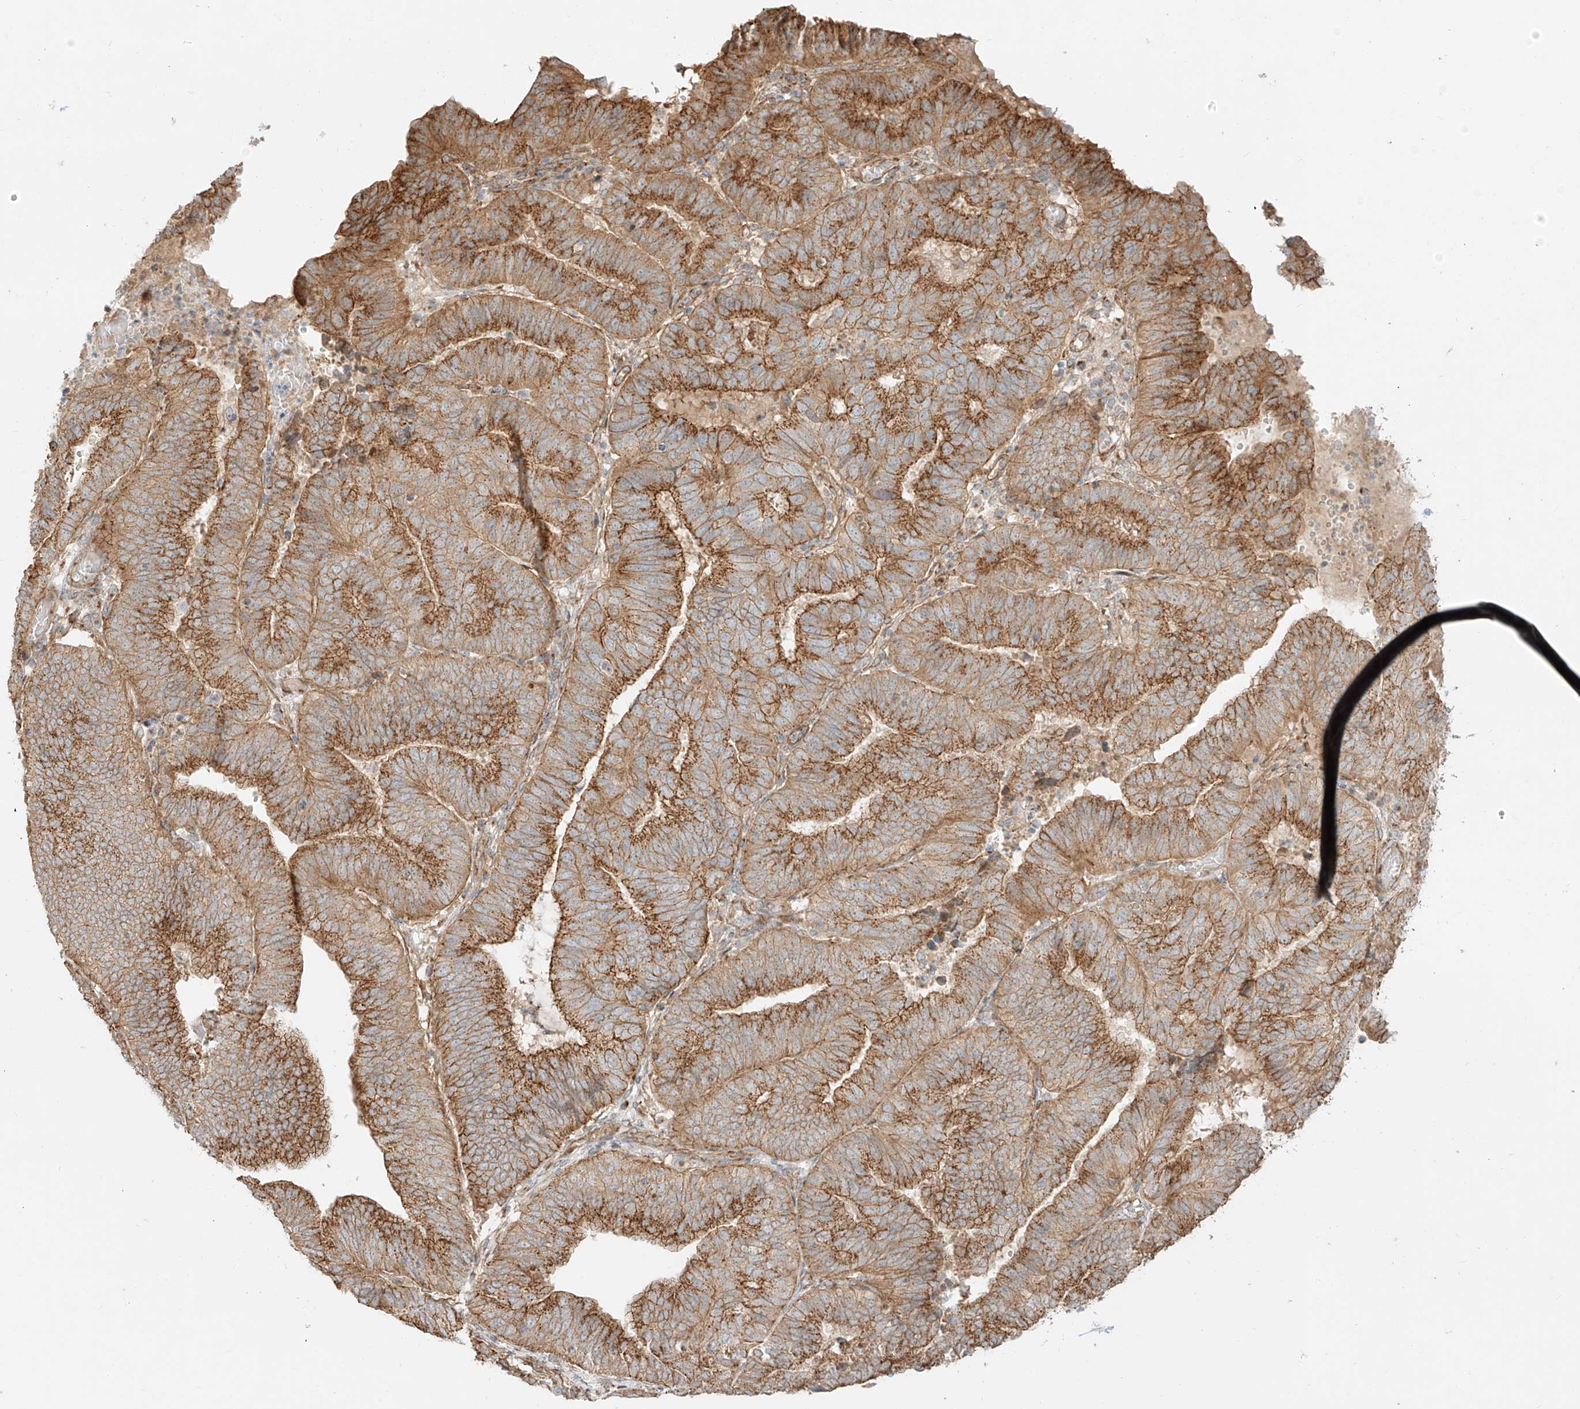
{"staining": {"intensity": "moderate", "quantity": ">75%", "location": "cytoplasmic/membranous"}, "tissue": "endometrial cancer", "cell_type": "Tumor cells", "image_type": "cancer", "snomed": [{"axis": "morphology", "description": "Adenocarcinoma, NOS"}, {"axis": "topography", "description": "Uterus"}], "caption": "About >75% of tumor cells in human endometrial cancer (adenocarcinoma) show moderate cytoplasmic/membranous protein expression as visualized by brown immunohistochemical staining.", "gene": "ZNF287", "patient": {"sex": "female", "age": 77}}